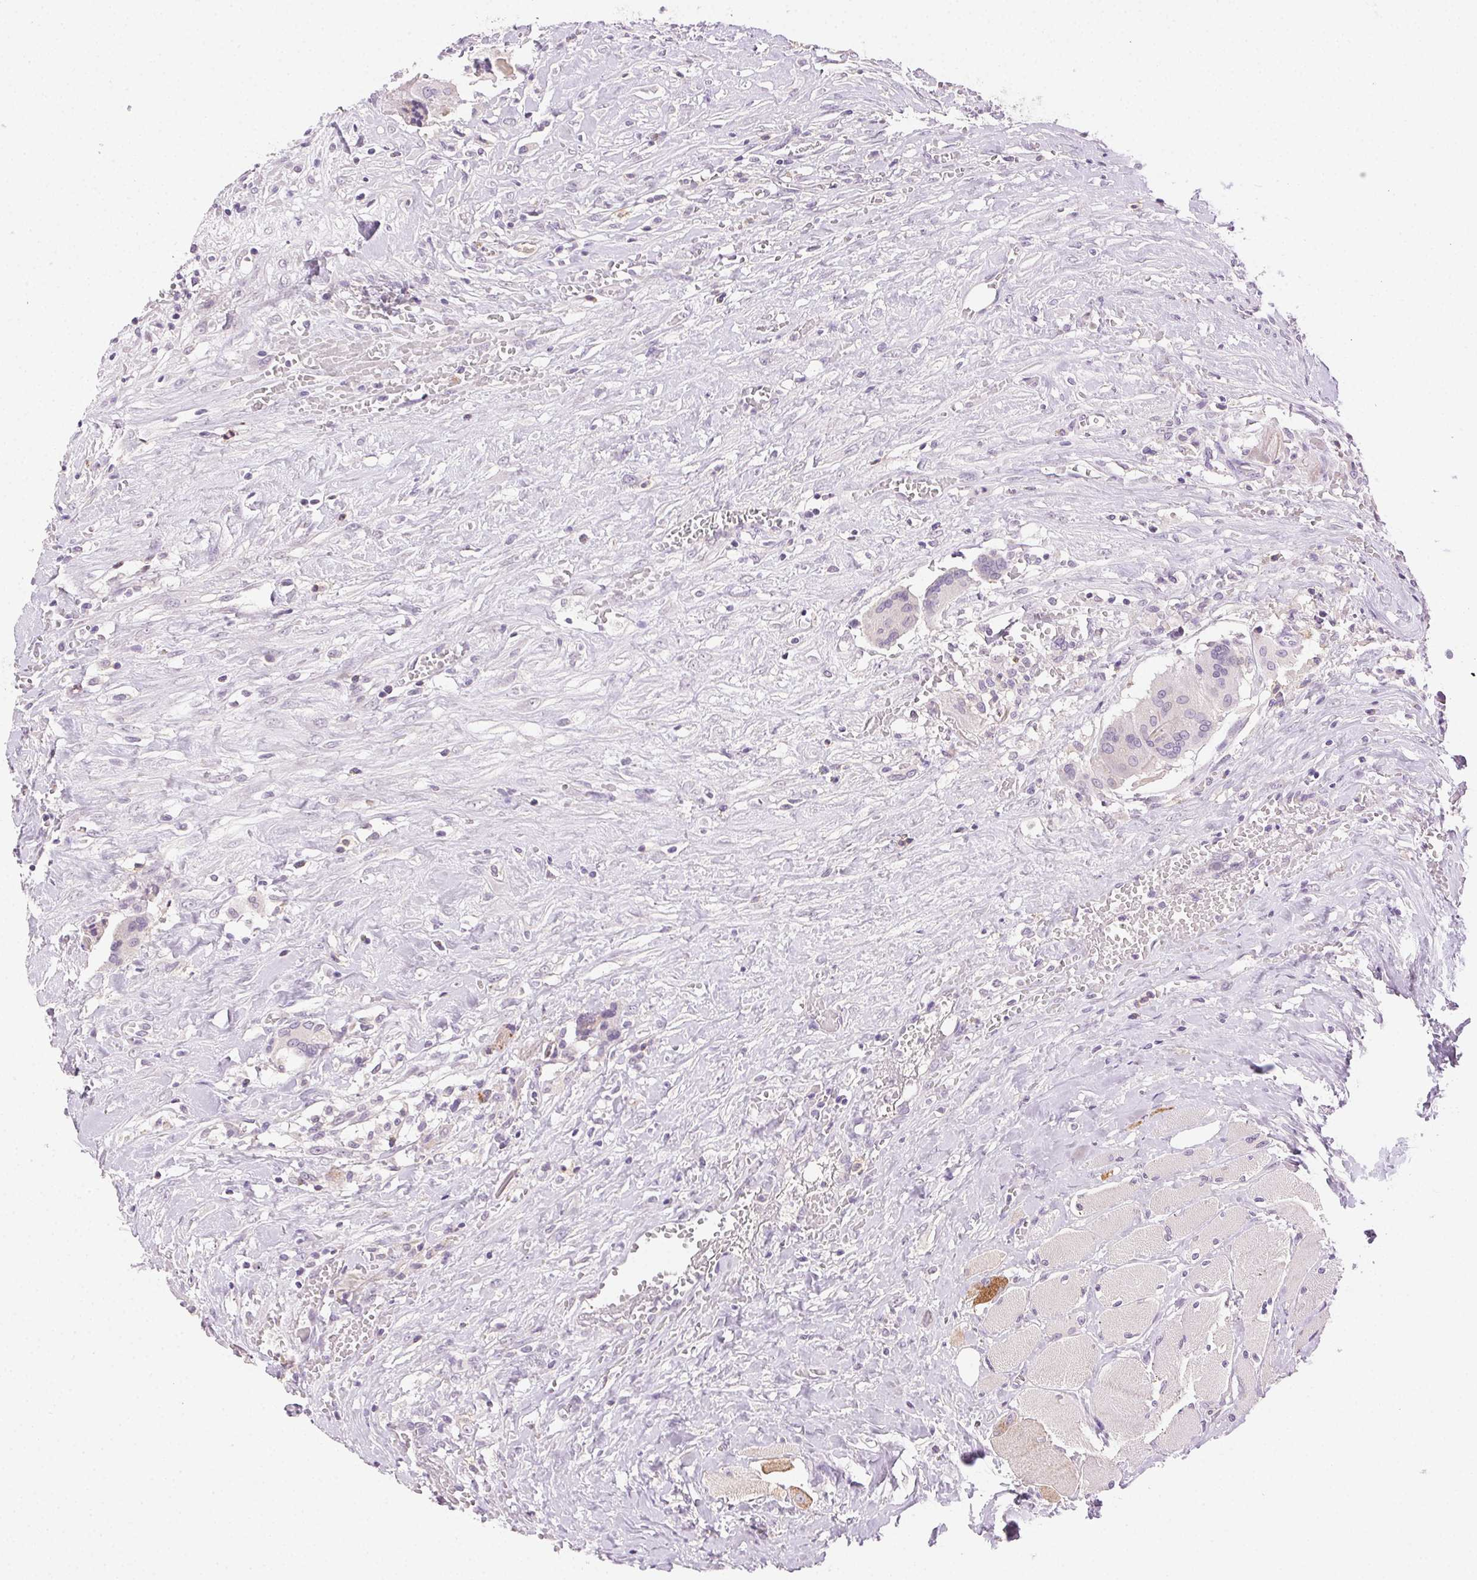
{"staining": {"intensity": "negative", "quantity": "none", "location": "none"}, "tissue": "head and neck cancer", "cell_type": "Tumor cells", "image_type": "cancer", "snomed": [{"axis": "morphology", "description": "Squamous cell carcinoma, NOS"}, {"axis": "topography", "description": "Head-Neck"}], "caption": "DAB immunohistochemical staining of human squamous cell carcinoma (head and neck) displays no significant expression in tumor cells. The staining was performed using DAB to visualize the protein expression in brown, while the nuclei were stained in blue with hematoxylin (Magnification: 20x).", "gene": "AKAP5", "patient": {"sex": "male", "age": 81}}